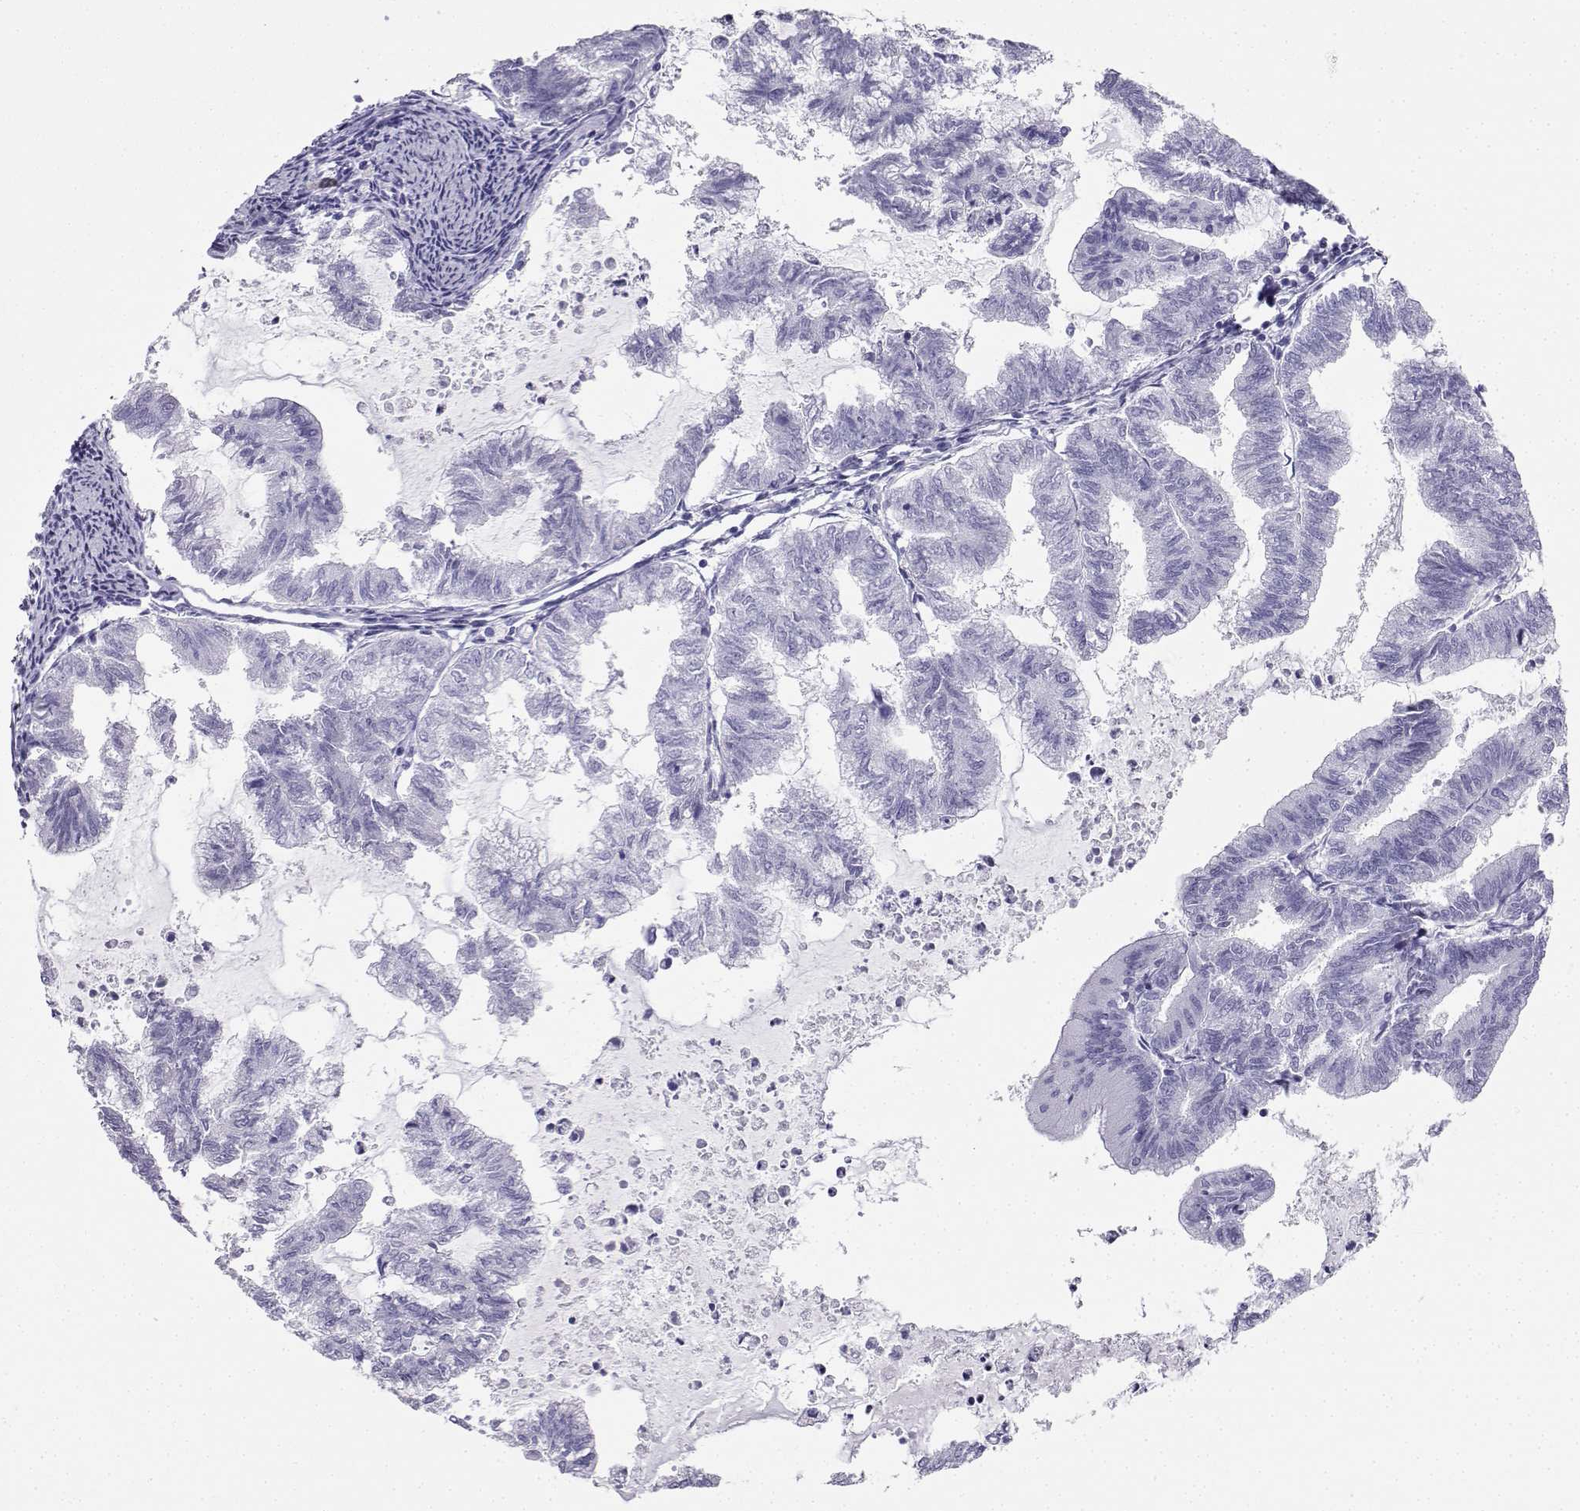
{"staining": {"intensity": "negative", "quantity": "none", "location": "none"}, "tissue": "endometrial cancer", "cell_type": "Tumor cells", "image_type": "cancer", "snomed": [{"axis": "morphology", "description": "Adenocarcinoma, NOS"}, {"axis": "topography", "description": "Endometrium"}], "caption": "Tumor cells are negative for brown protein staining in endometrial adenocarcinoma.", "gene": "CD109", "patient": {"sex": "female", "age": 79}}